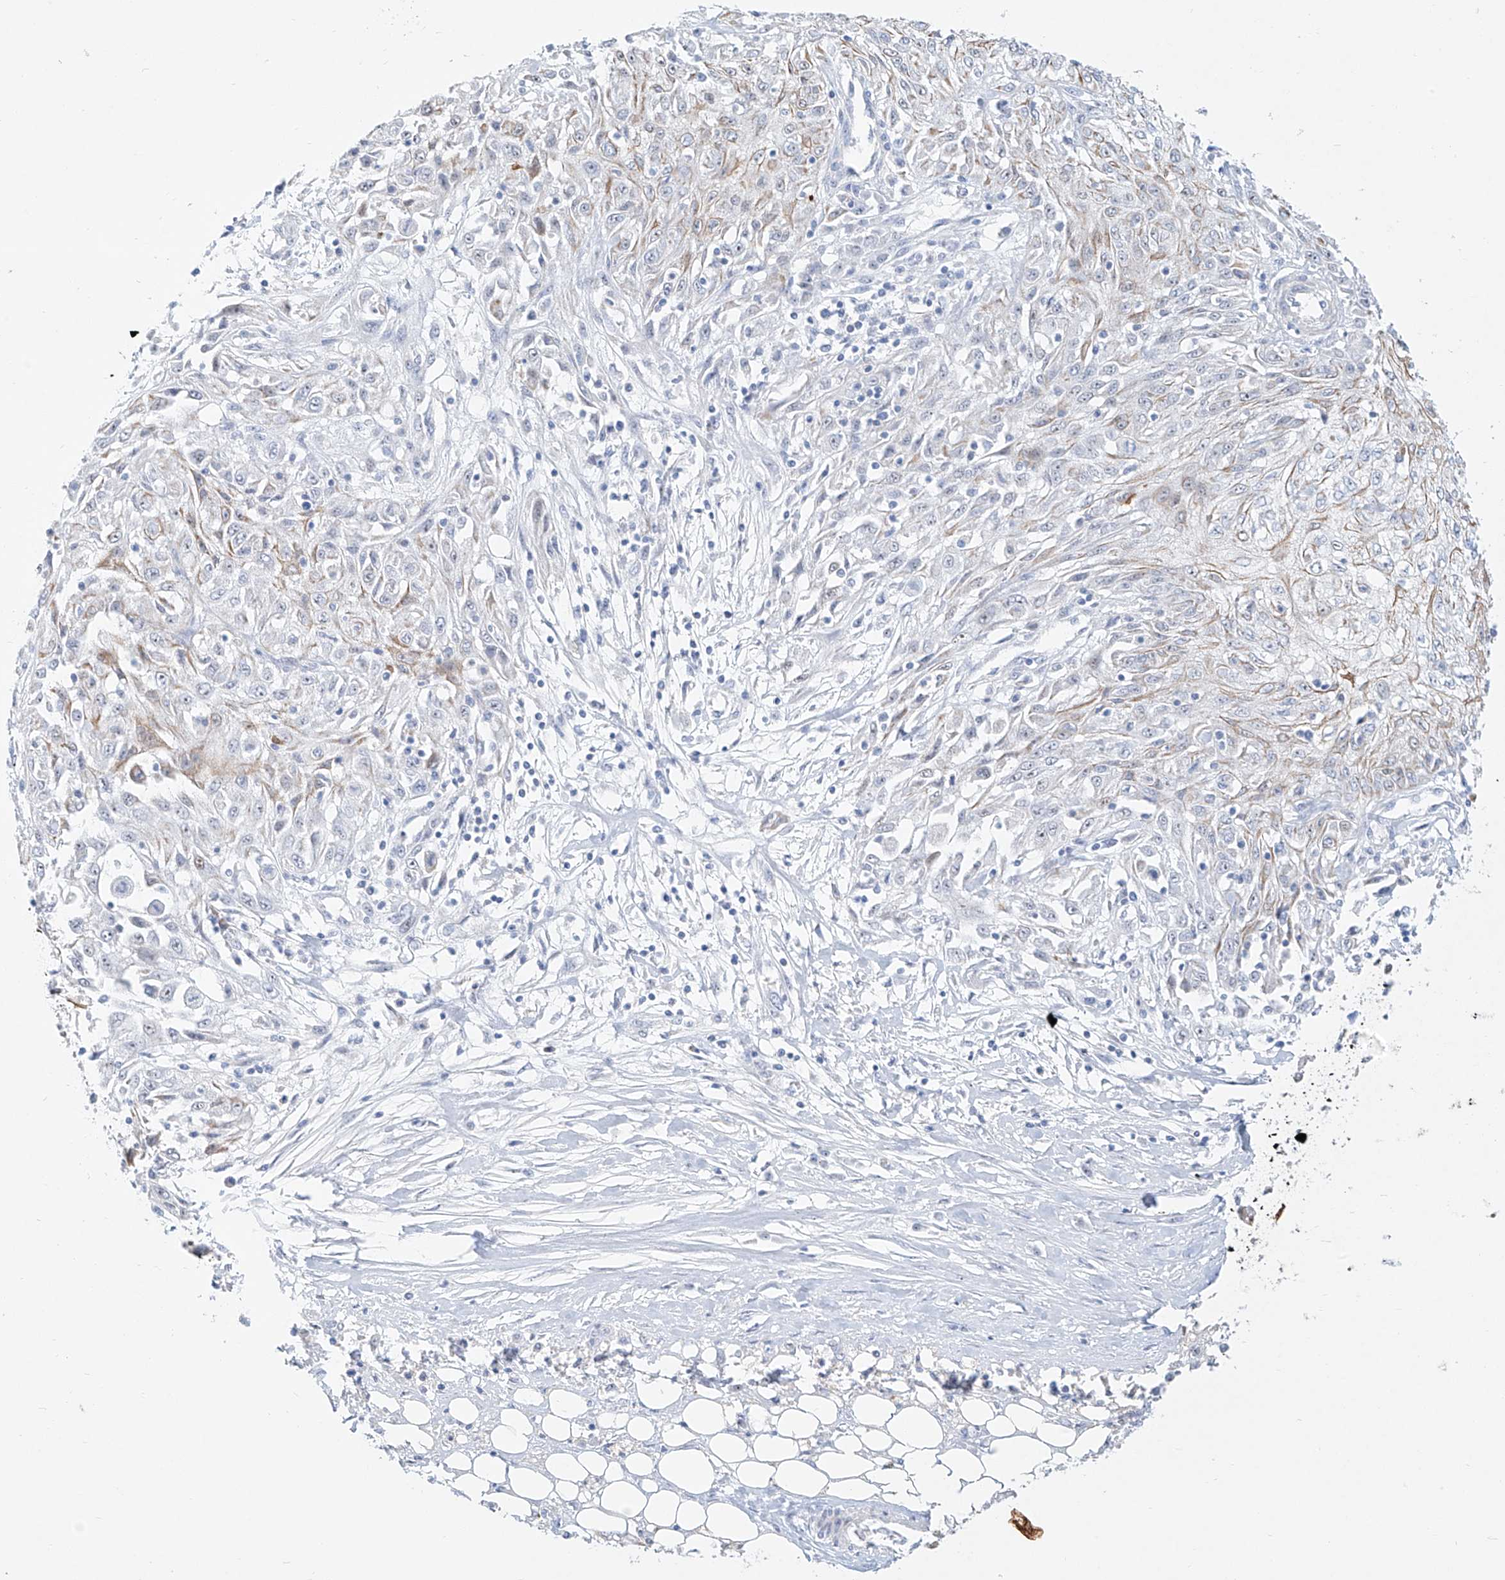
{"staining": {"intensity": "weak", "quantity": "<25%", "location": "cytoplasmic/membranous"}, "tissue": "skin cancer", "cell_type": "Tumor cells", "image_type": "cancer", "snomed": [{"axis": "morphology", "description": "Squamous cell carcinoma, NOS"}, {"axis": "morphology", "description": "Squamous cell carcinoma, metastatic, NOS"}, {"axis": "topography", "description": "Skin"}, {"axis": "topography", "description": "Lymph node"}], "caption": "Immunohistochemistry (IHC) micrograph of neoplastic tissue: skin cancer stained with DAB shows no significant protein staining in tumor cells. Brightfield microscopy of immunohistochemistry stained with DAB (brown) and hematoxylin (blue), captured at high magnification.", "gene": "SNU13", "patient": {"sex": "male", "age": 75}}